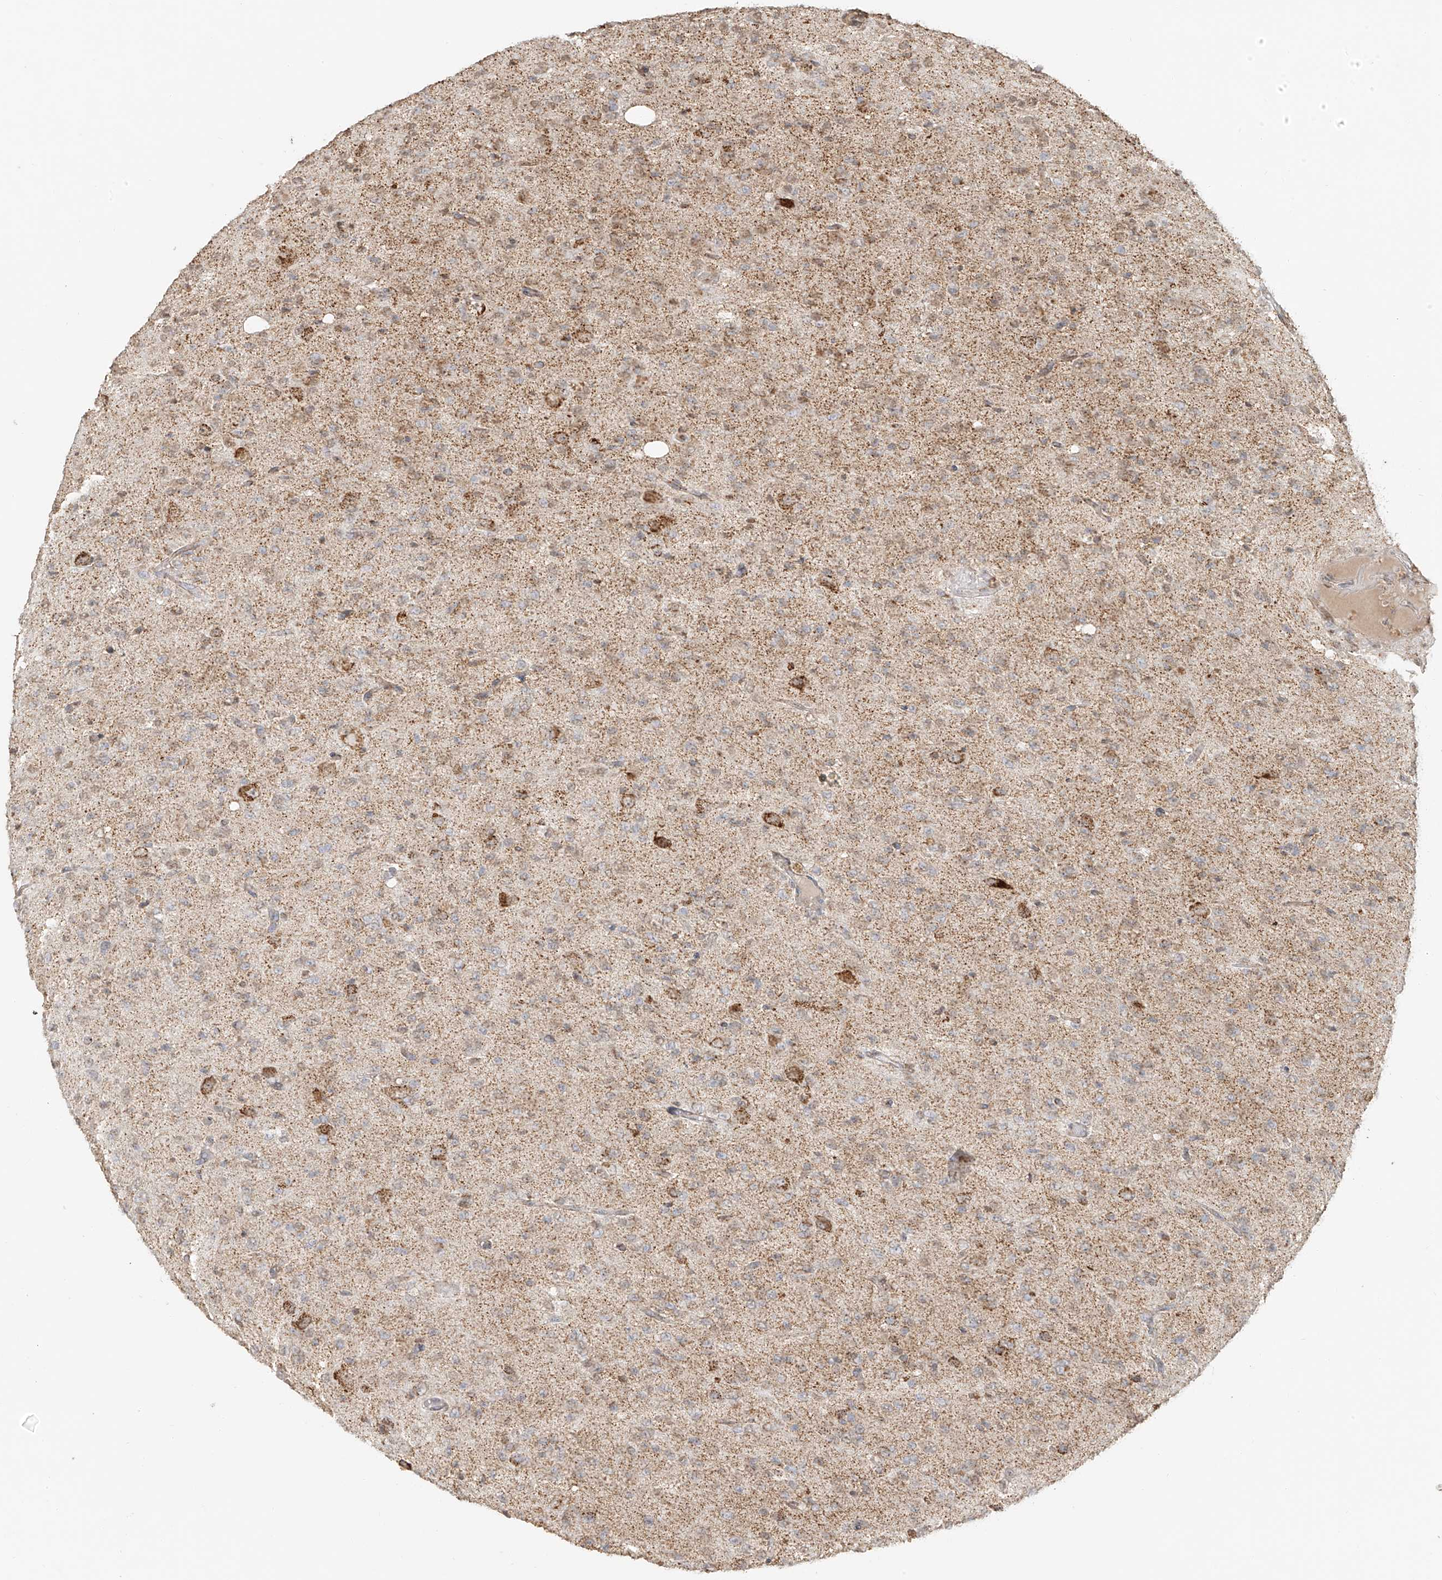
{"staining": {"intensity": "weak", "quantity": "25%-75%", "location": "cytoplasmic/membranous,nuclear"}, "tissue": "glioma", "cell_type": "Tumor cells", "image_type": "cancer", "snomed": [{"axis": "morphology", "description": "Glioma, malignant, High grade"}, {"axis": "topography", "description": "Brain"}], "caption": "A micrograph of human glioma stained for a protein displays weak cytoplasmic/membranous and nuclear brown staining in tumor cells.", "gene": "MIPEP", "patient": {"sex": "female", "age": 59}}